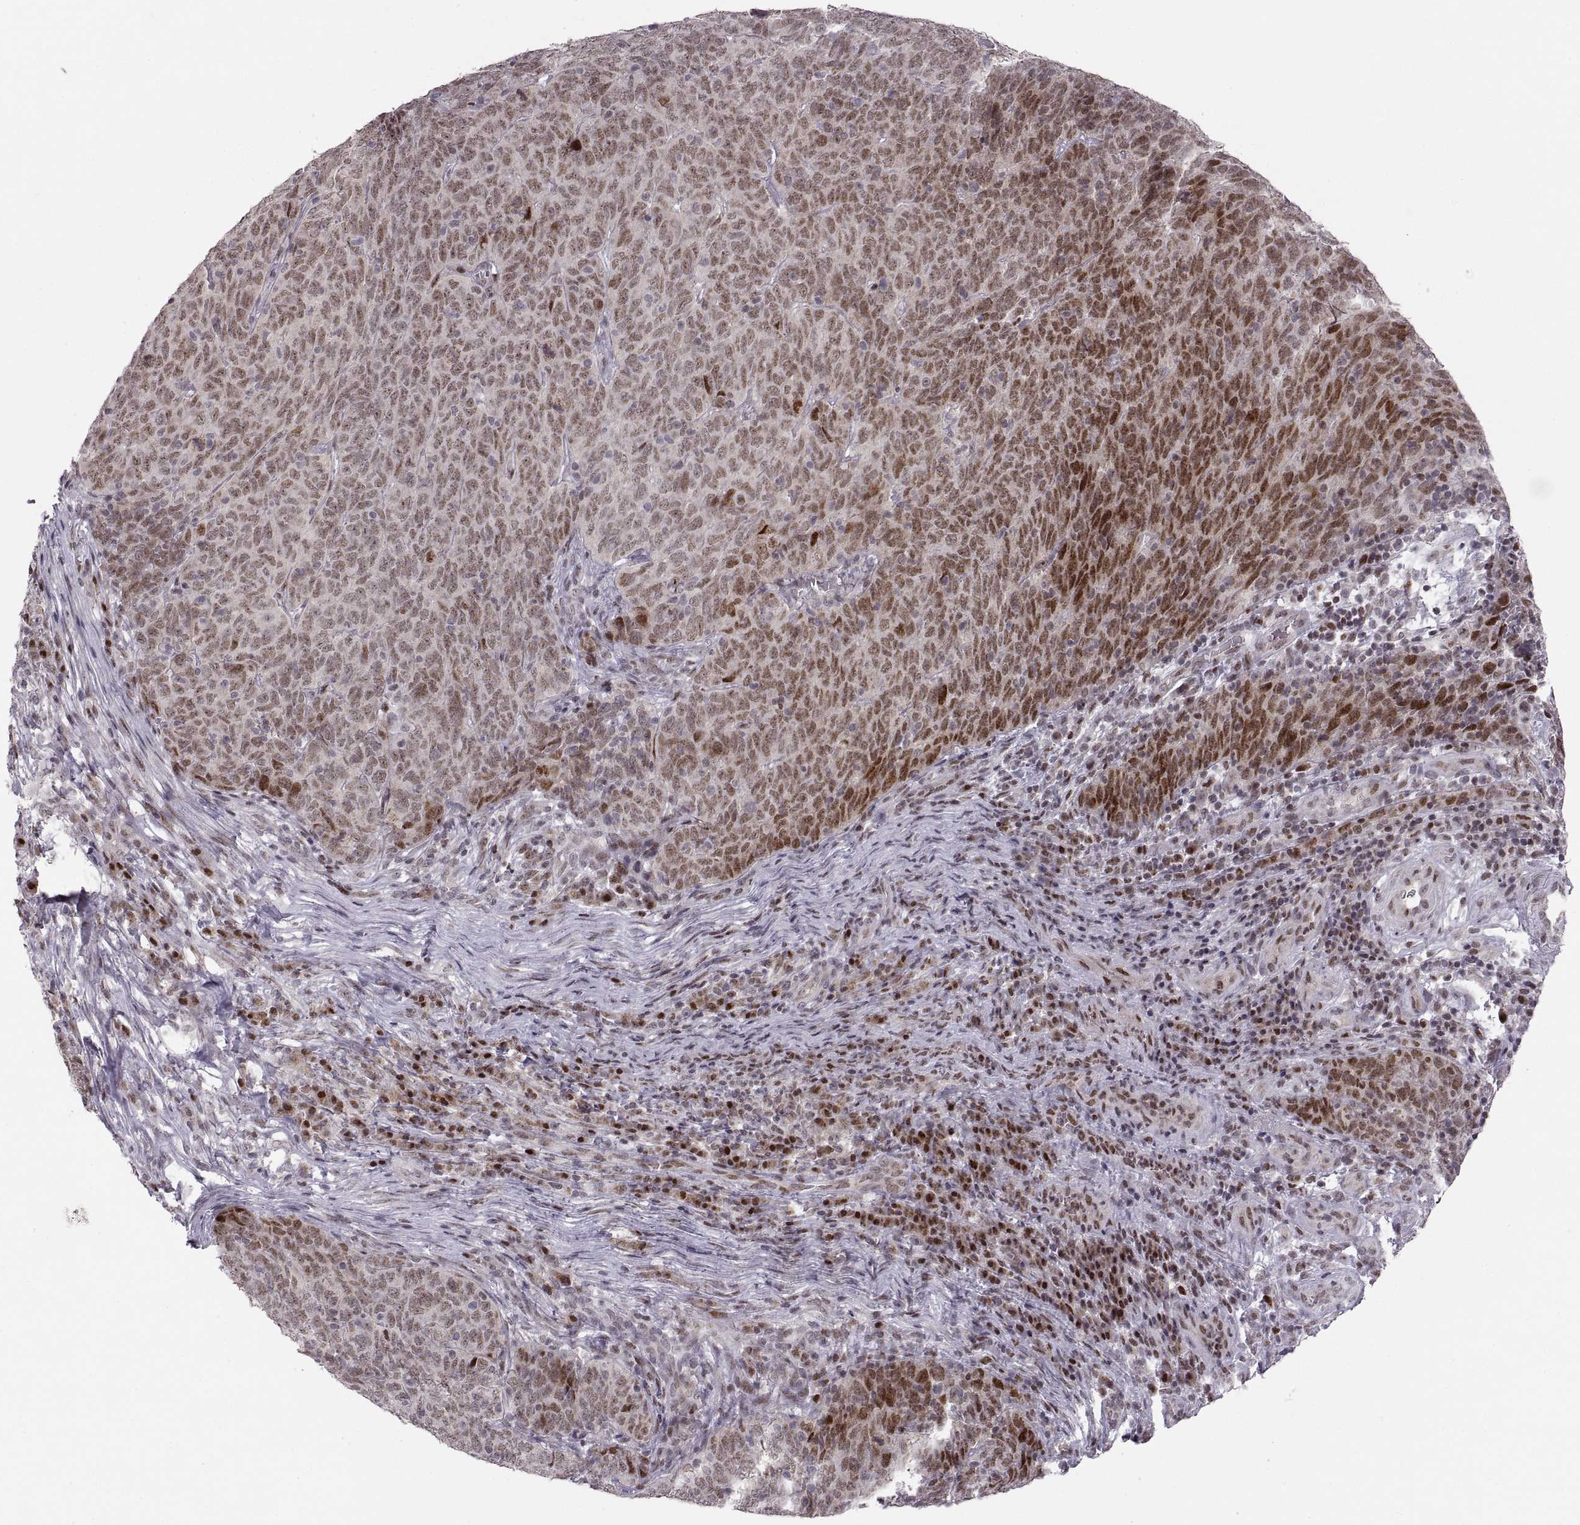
{"staining": {"intensity": "strong", "quantity": ">75%", "location": "nuclear"}, "tissue": "skin cancer", "cell_type": "Tumor cells", "image_type": "cancer", "snomed": [{"axis": "morphology", "description": "Squamous cell carcinoma, NOS"}, {"axis": "topography", "description": "Skin"}, {"axis": "topography", "description": "Anal"}], "caption": "Protein expression analysis of skin cancer shows strong nuclear expression in approximately >75% of tumor cells.", "gene": "SNAI1", "patient": {"sex": "female", "age": 51}}